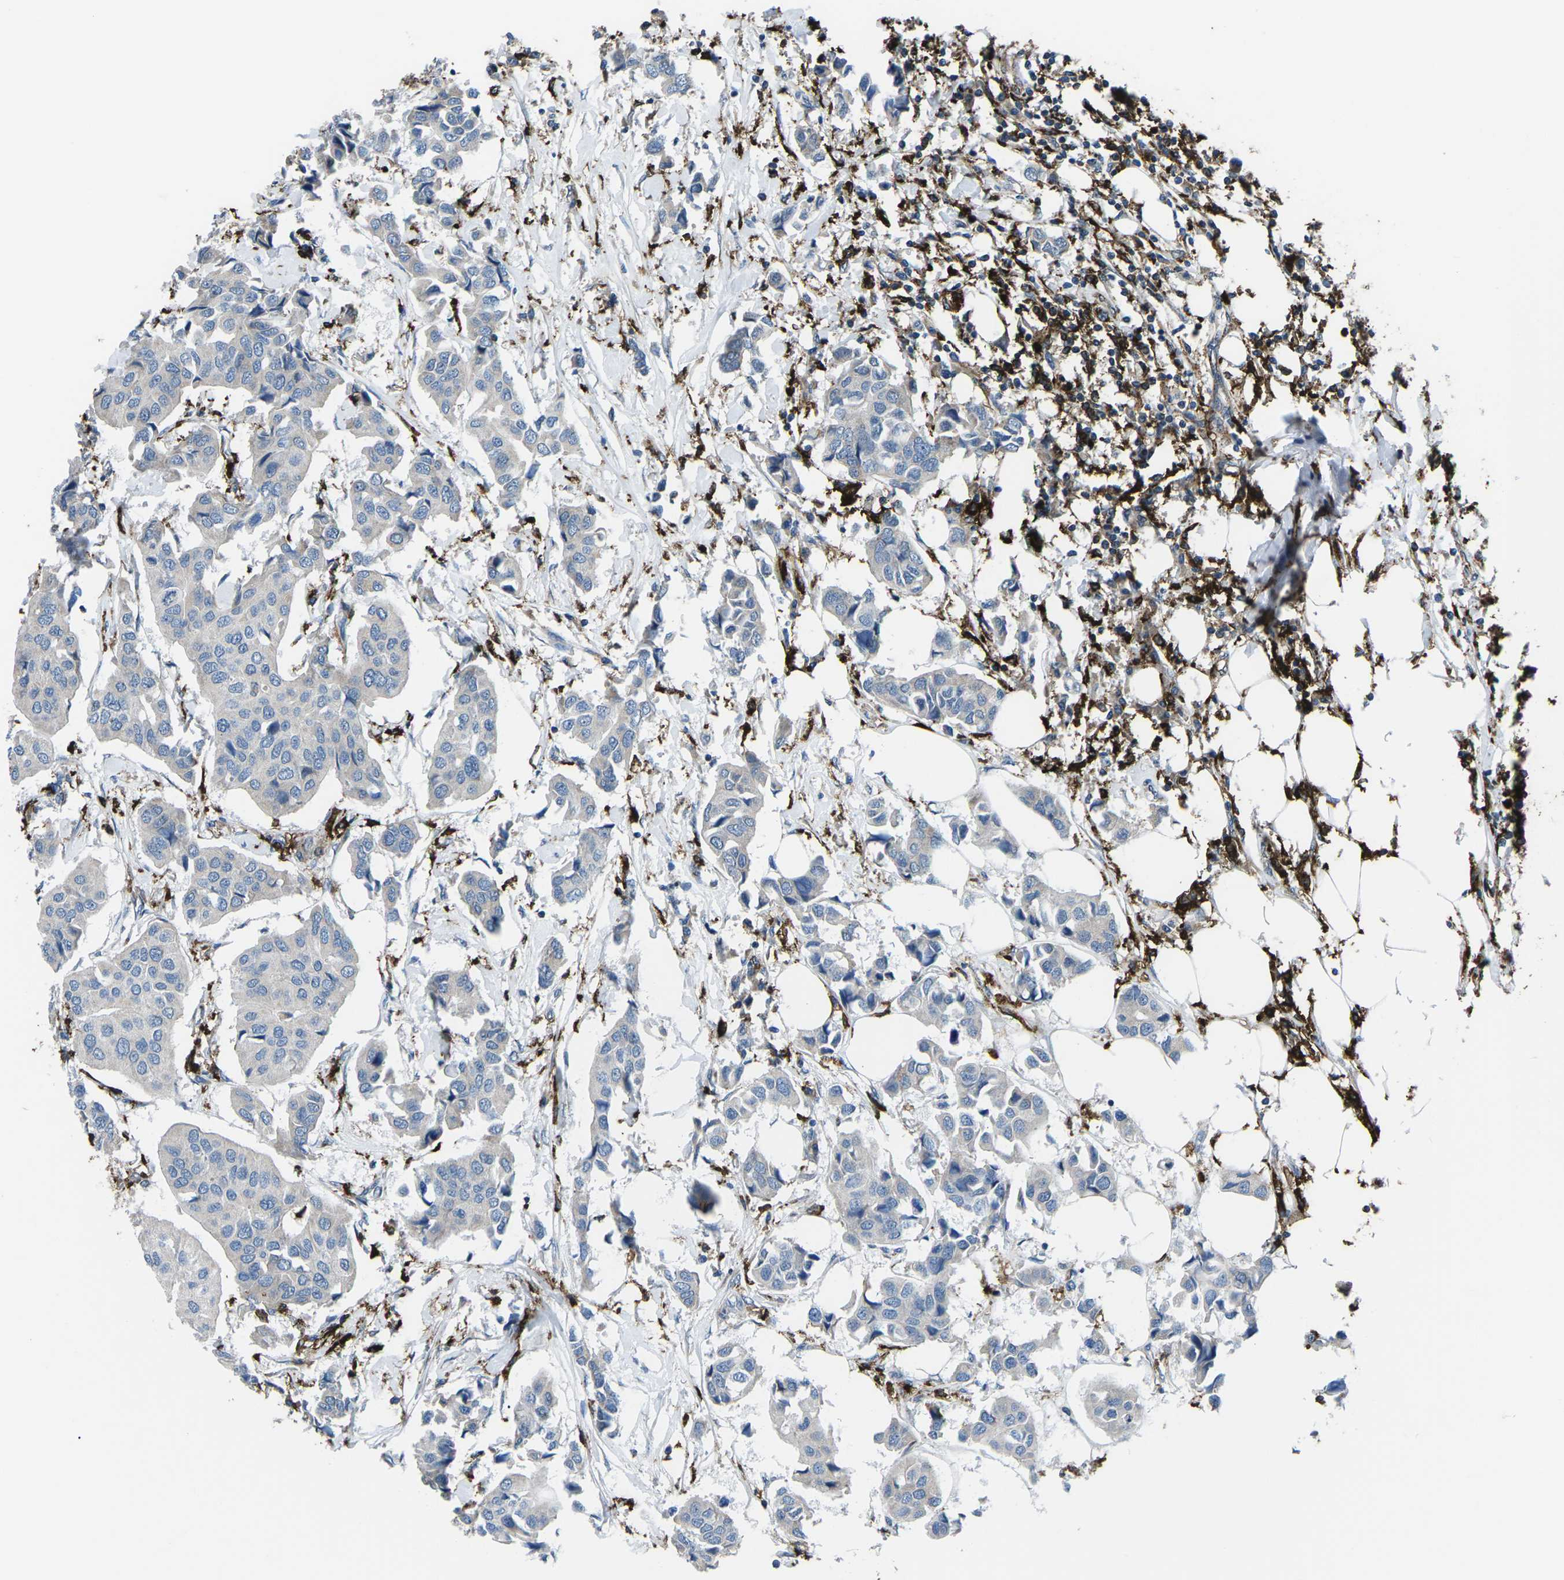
{"staining": {"intensity": "negative", "quantity": "none", "location": "none"}, "tissue": "breast cancer", "cell_type": "Tumor cells", "image_type": "cancer", "snomed": [{"axis": "morphology", "description": "Duct carcinoma"}, {"axis": "topography", "description": "Breast"}], "caption": "A photomicrograph of human breast cancer is negative for staining in tumor cells.", "gene": "PTPN1", "patient": {"sex": "female", "age": 80}}